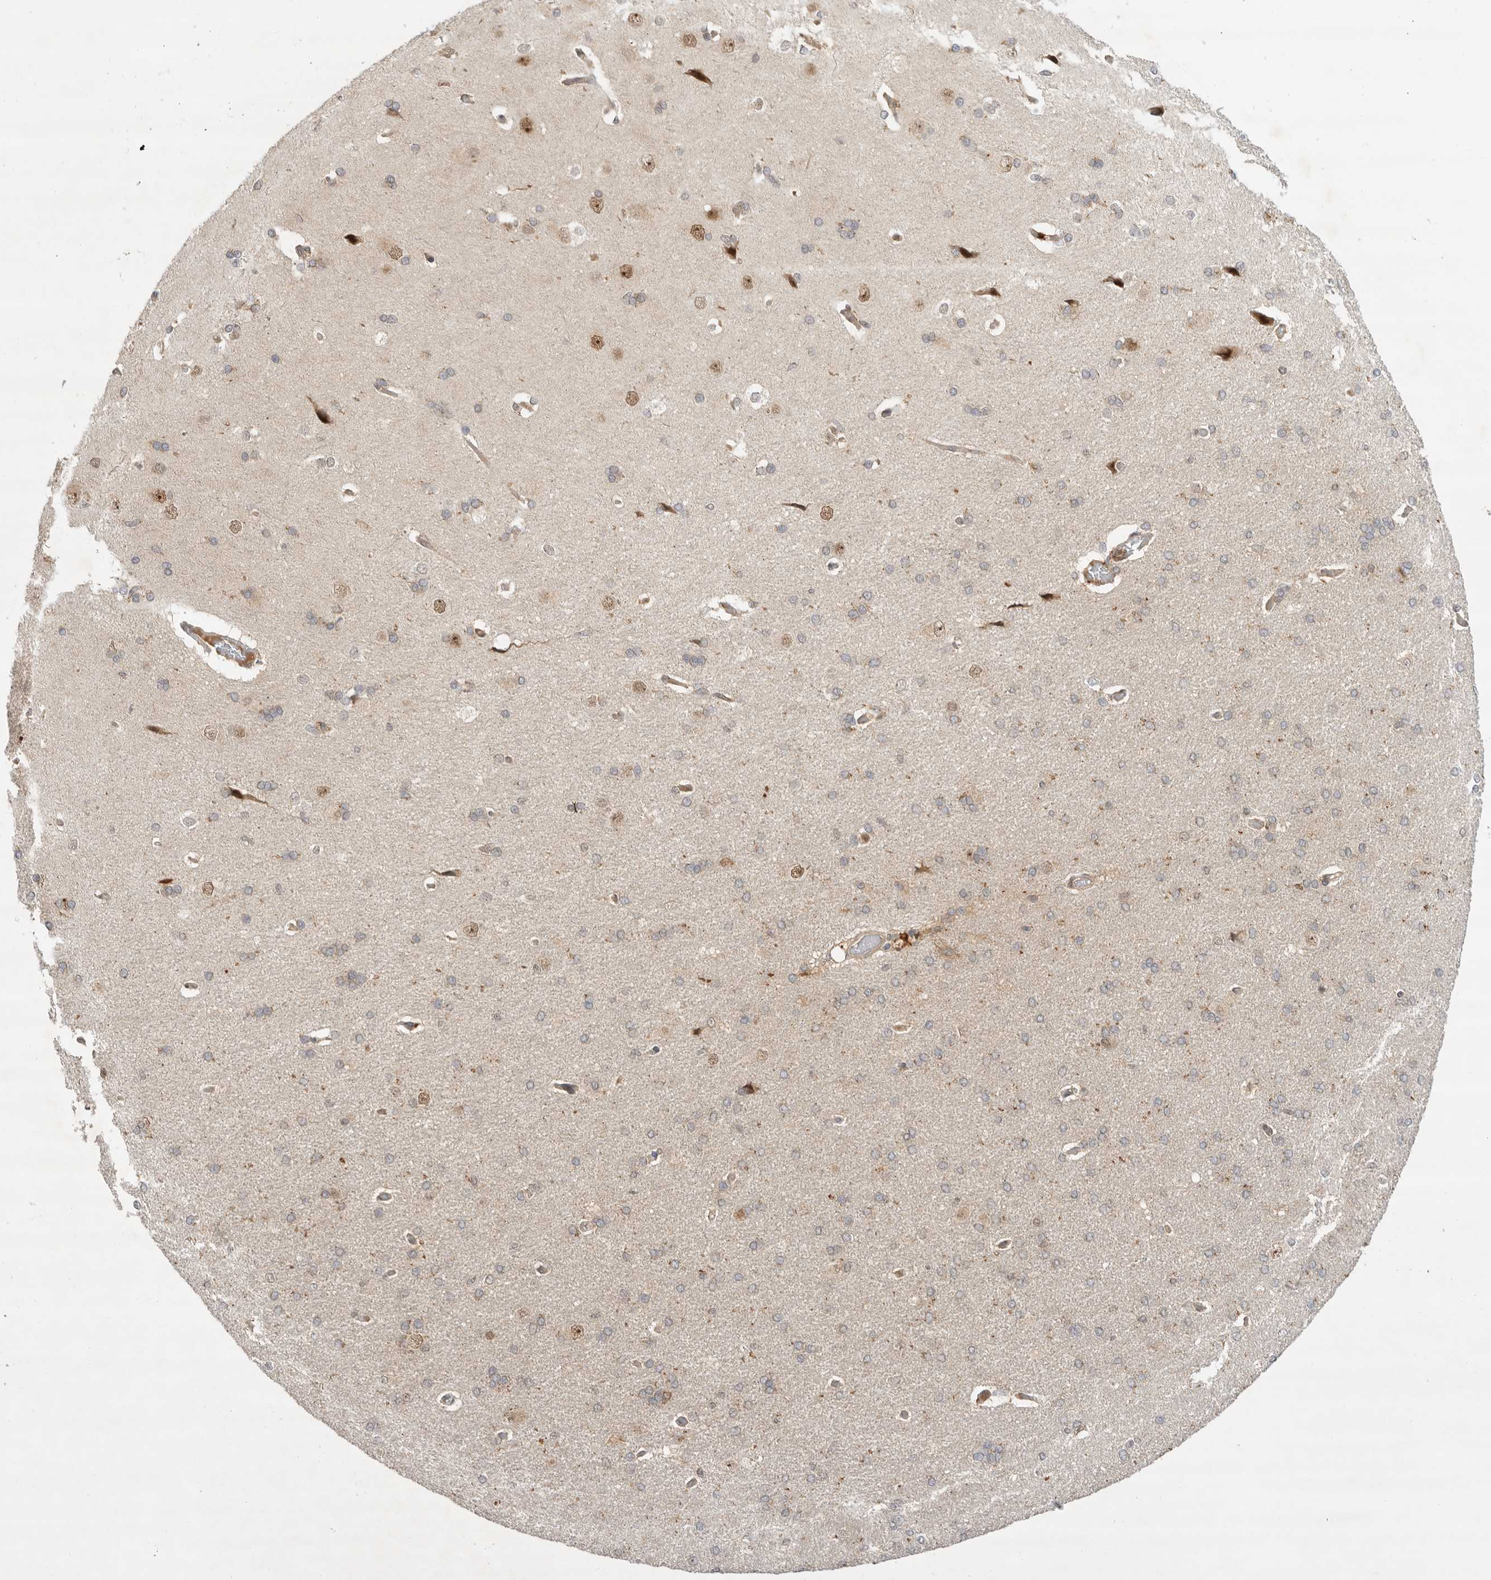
{"staining": {"intensity": "weak", "quantity": "25%-75%", "location": "cytoplasmic/membranous"}, "tissue": "cerebral cortex", "cell_type": "Endothelial cells", "image_type": "normal", "snomed": [{"axis": "morphology", "description": "Normal tissue, NOS"}, {"axis": "topography", "description": "Cerebral cortex"}], "caption": "Benign cerebral cortex displays weak cytoplasmic/membranous positivity in about 25%-75% of endothelial cells, visualized by immunohistochemistry.", "gene": "DCAF8", "patient": {"sex": "male", "age": 62}}